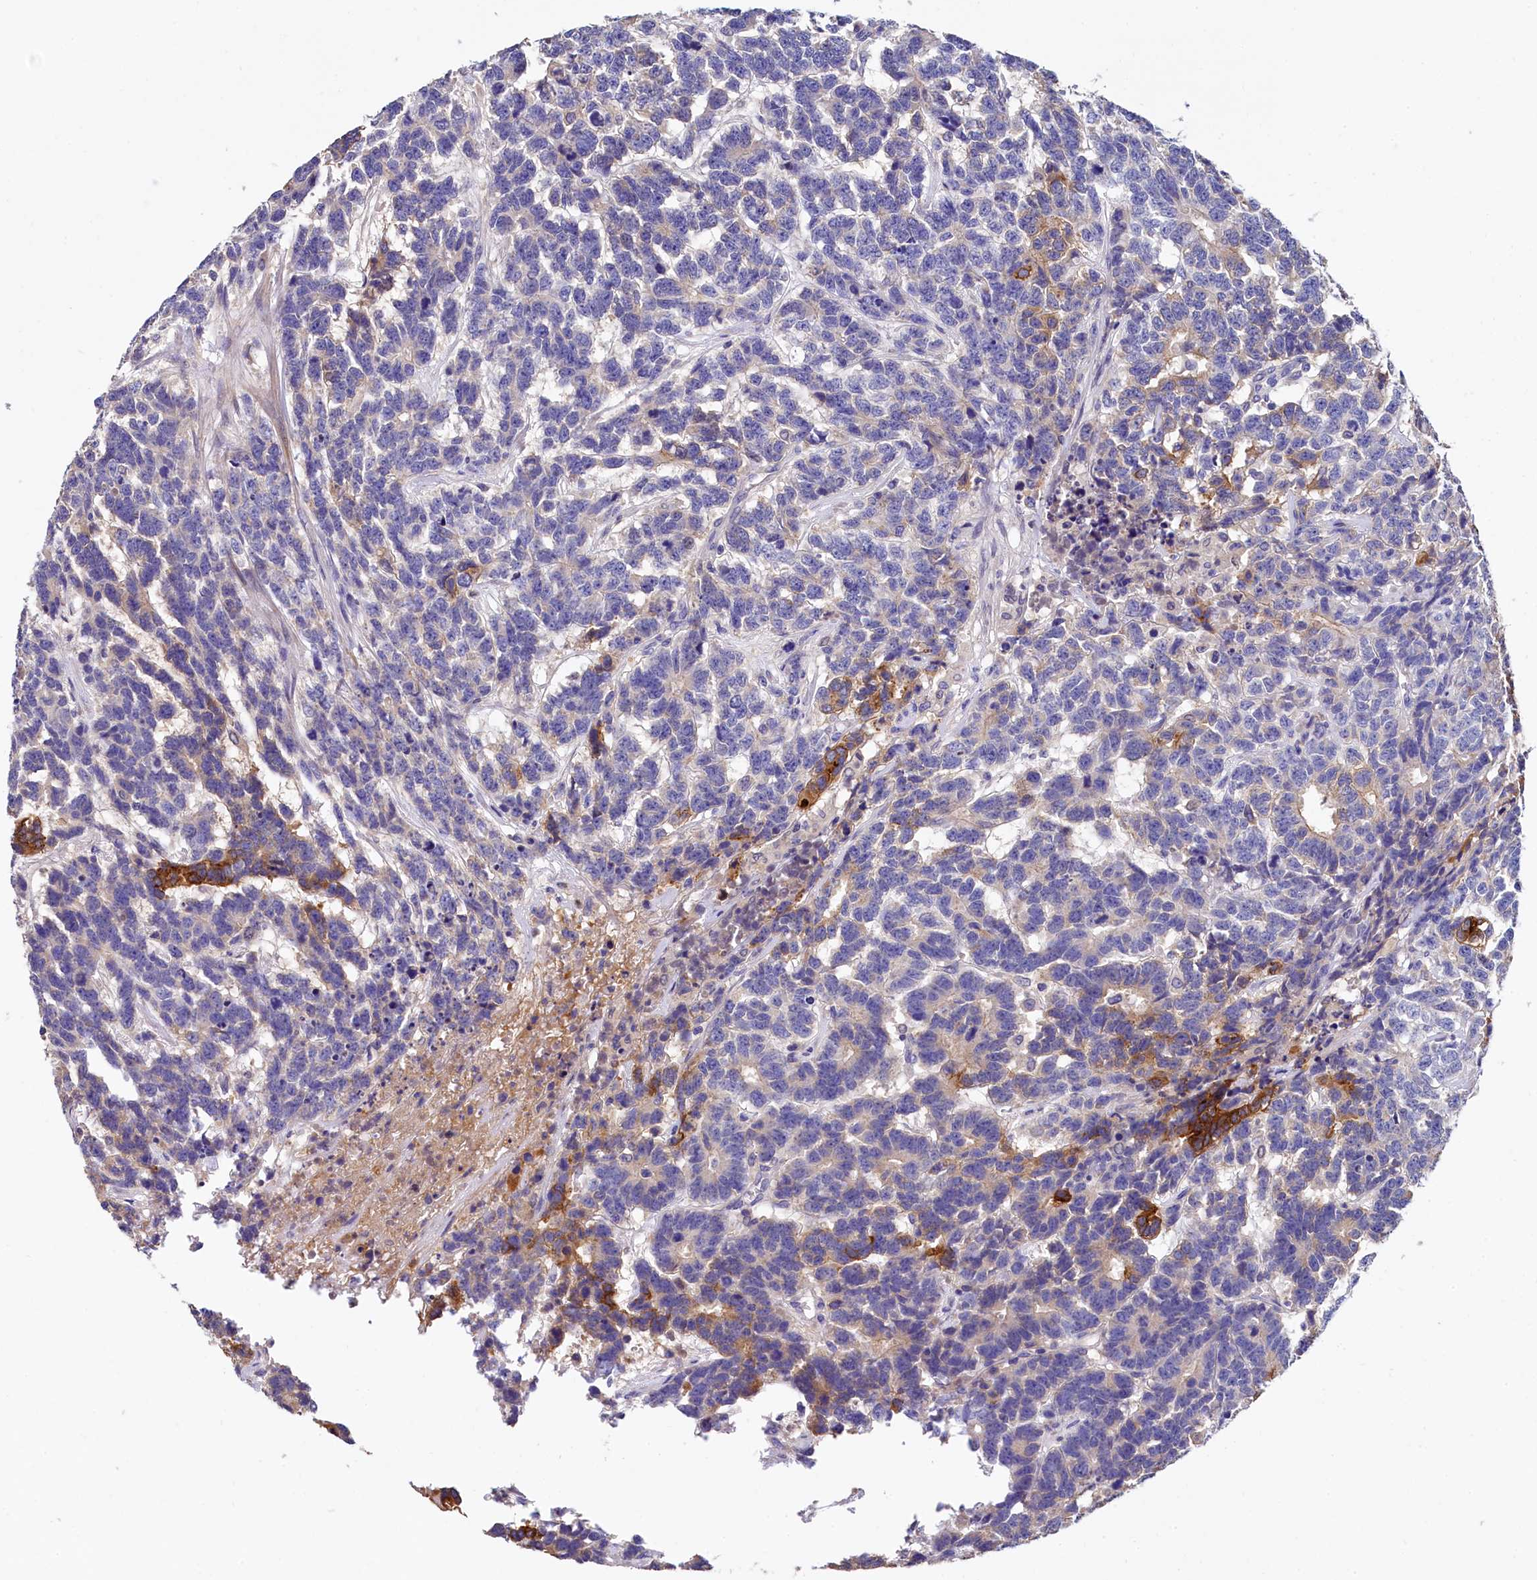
{"staining": {"intensity": "strong", "quantity": "<25%", "location": "cytoplasmic/membranous"}, "tissue": "testis cancer", "cell_type": "Tumor cells", "image_type": "cancer", "snomed": [{"axis": "morphology", "description": "Carcinoma, Embryonal, NOS"}, {"axis": "topography", "description": "Testis"}], "caption": "Human testis cancer (embryonal carcinoma) stained with a protein marker reveals strong staining in tumor cells.", "gene": "EPS8L2", "patient": {"sex": "male", "age": 26}}